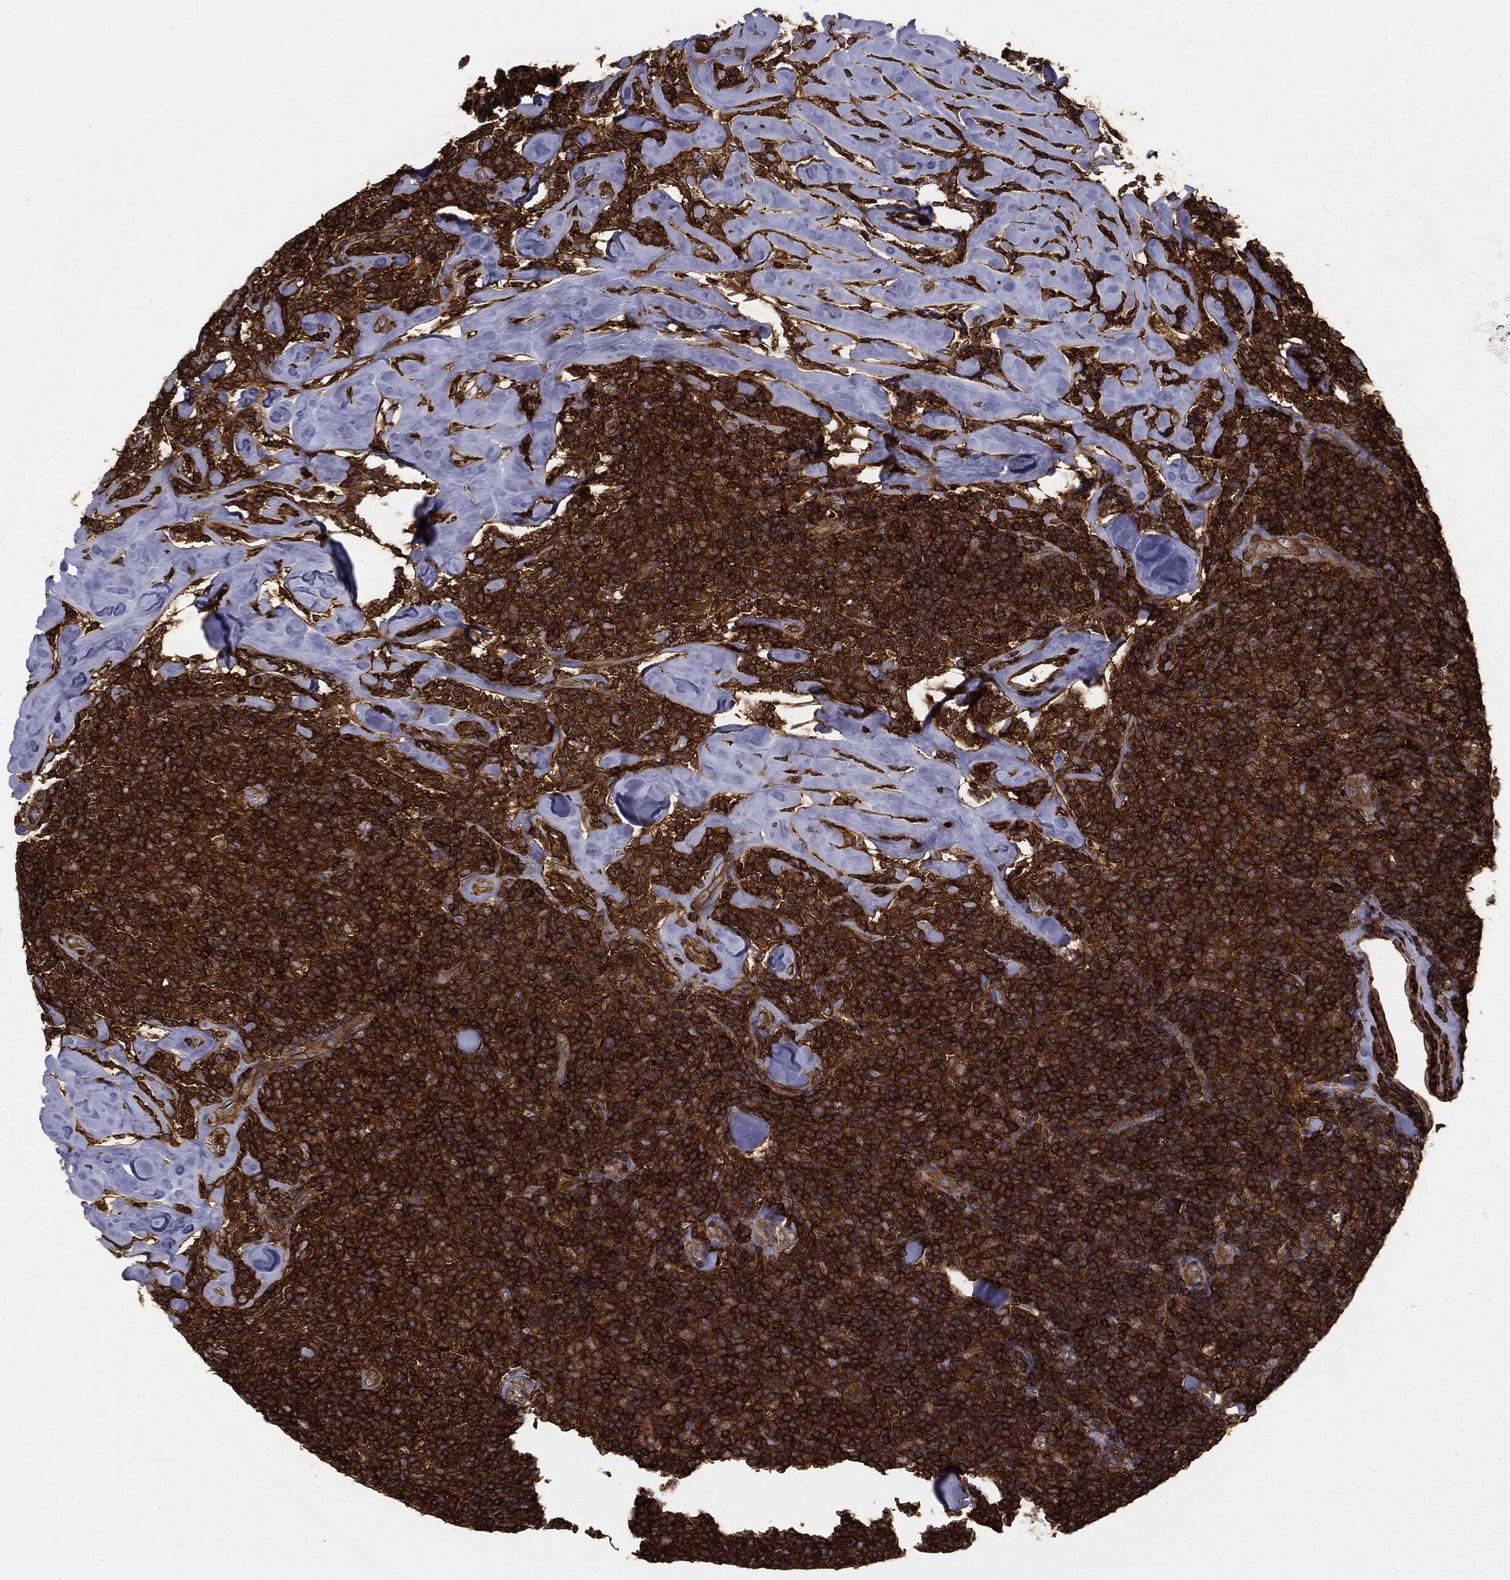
{"staining": {"intensity": "strong", "quantity": ">75%", "location": "cytoplasmic/membranous"}, "tissue": "lymphoma", "cell_type": "Tumor cells", "image_type": "cancer", "snomed": [{"axis": "morphology", "description": "Malignant lymphoma, non-Hodgkin's type, Low grade"}, {"axis": "topography", "description": "Lymph node"}], "caption": "About >75% of tumor cells in human lymphoma exhibit strong cytoplasmic/membranous protein expression as visualized by brown immunohistochemical staining.", "gene": "WDR1", "patient": {"sex": "female", "age": 56}}